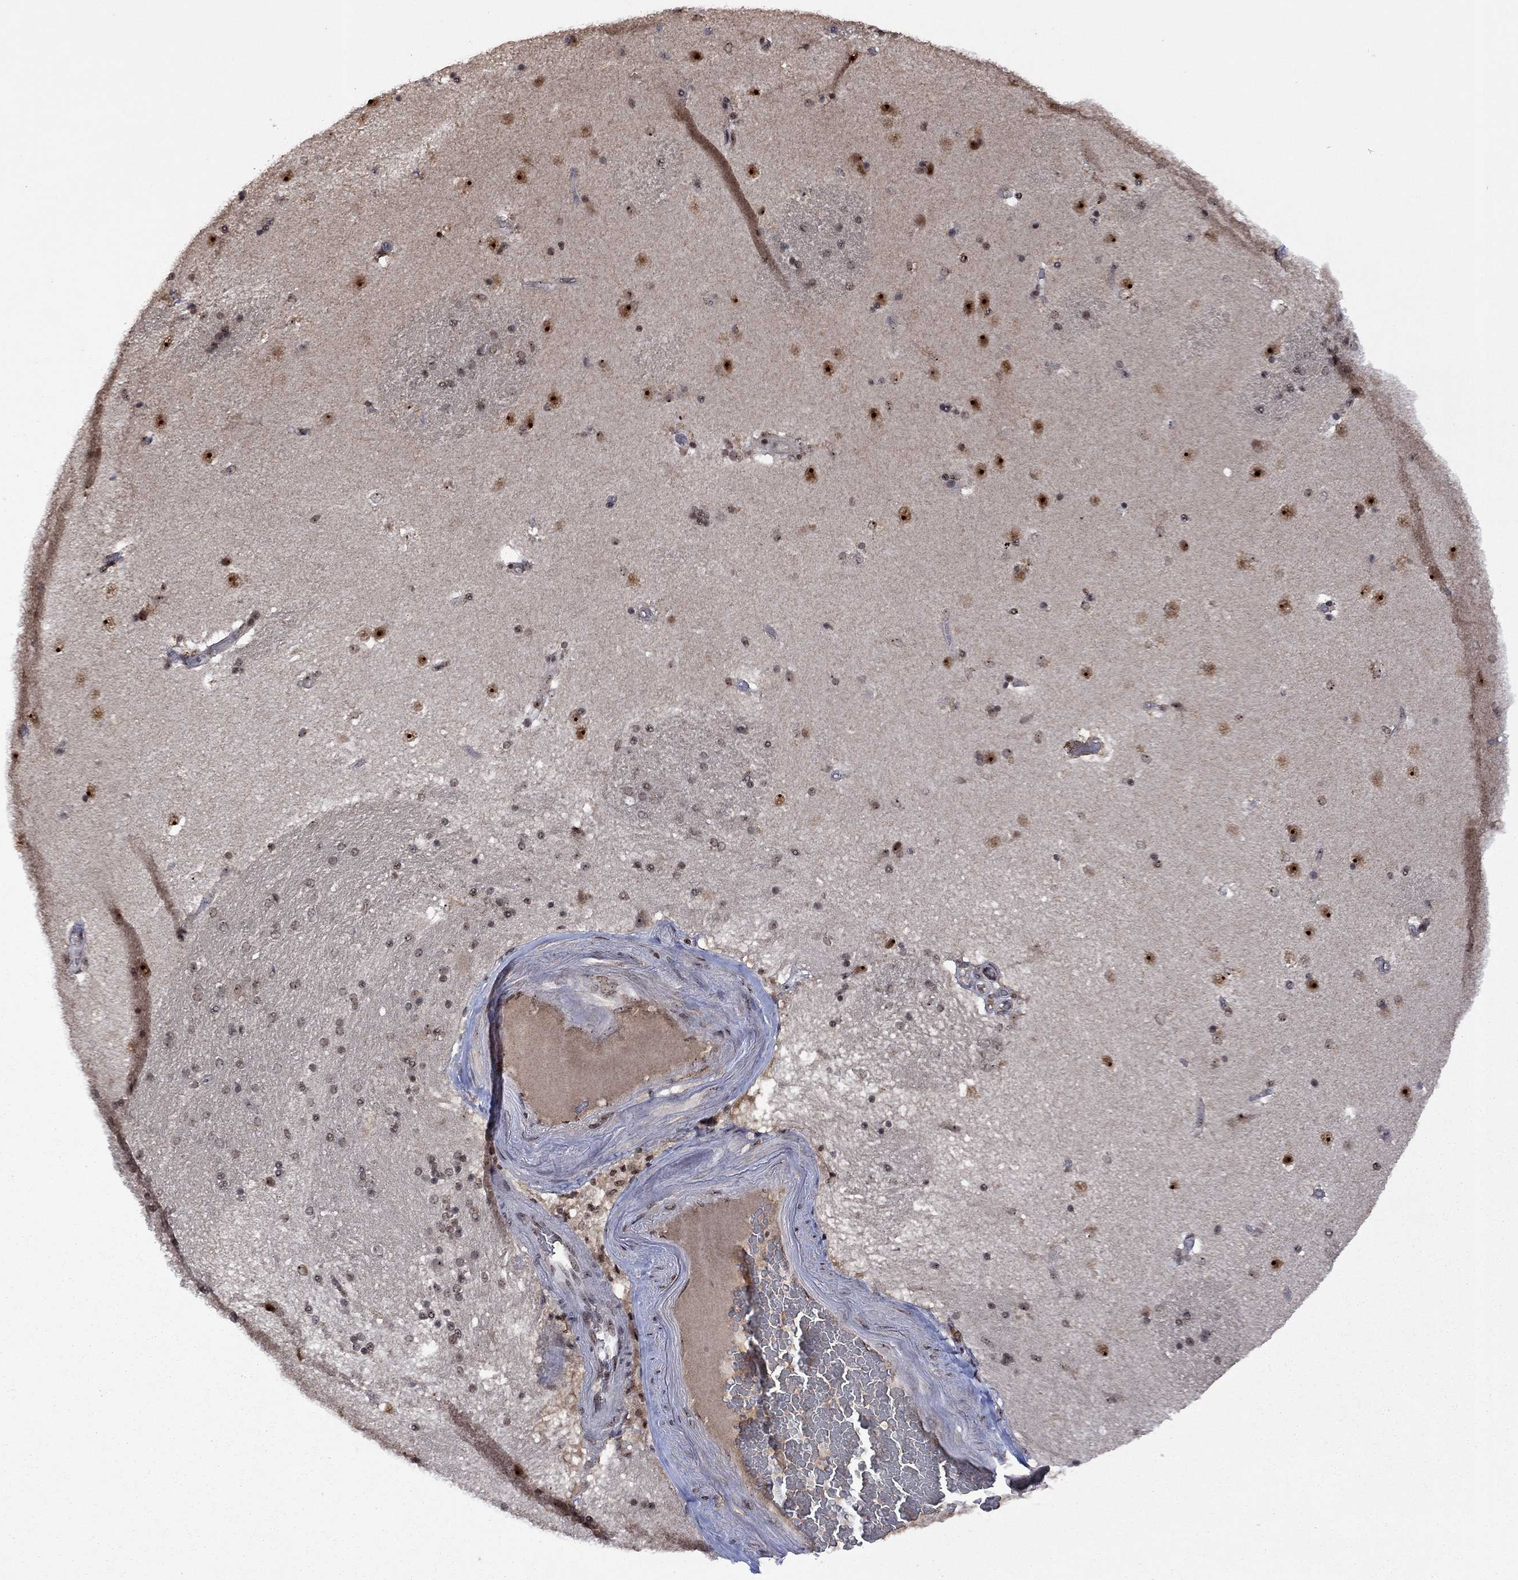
{"staining": {"intensity": "moderate", "quantity": "<25%", "location": "nuclear"}, "tissue": "caudate", "cell_type": "Glial cells", "image_type": "normal", "snomed": [{"axis": "morphology", "description": "Normal tissue, NOS"}, {"axis": "topography", "description": "Lateral ventricle wall"}], "caption": "Immunohistochemical staining of unremarkable caudate demonstrates low levels of moderate nuclear expression in approximately <25% of glial cells.", "gene": "FBLL1", "patient": {"sex": "male", "age": 51}}